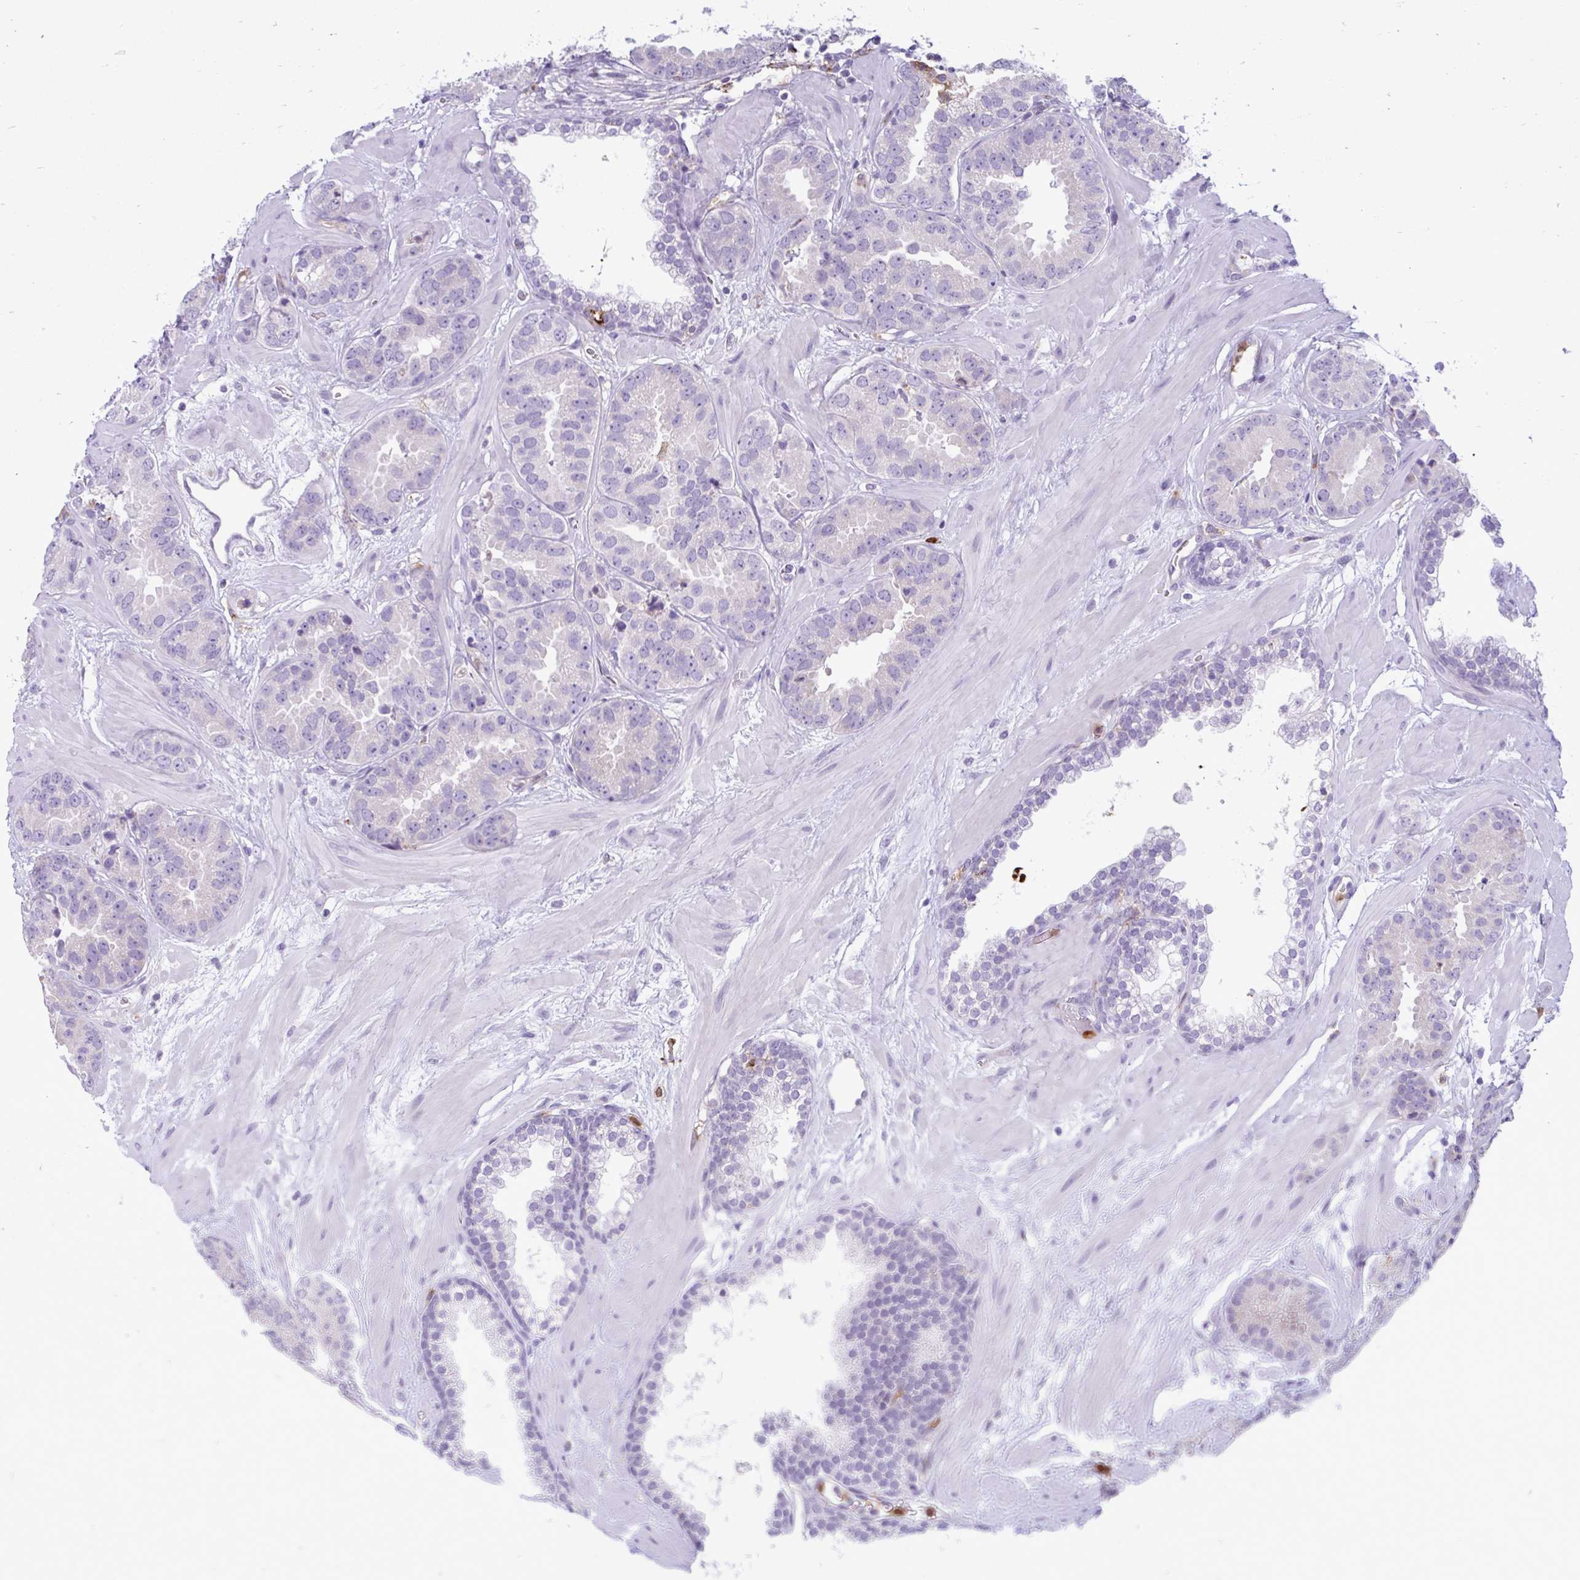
{"staining": {"intensity": "negative", "quantity": "none", "location": "none"}, "tissue": "prostate cancer", "cell_type": "Tumor cells", "image_type": "cancer", "snomed": [{"axis": "morphology", "description": "Adenocarcinoma, Low grade"}, {"axis": "topography", "description": "Prostate"}], "caption": "This is an IHC micrograph of human prostate cancer. There is no expression in tumor cells.", "gene": "CEP120", "patient": {"sex": "male", "age": 62}}